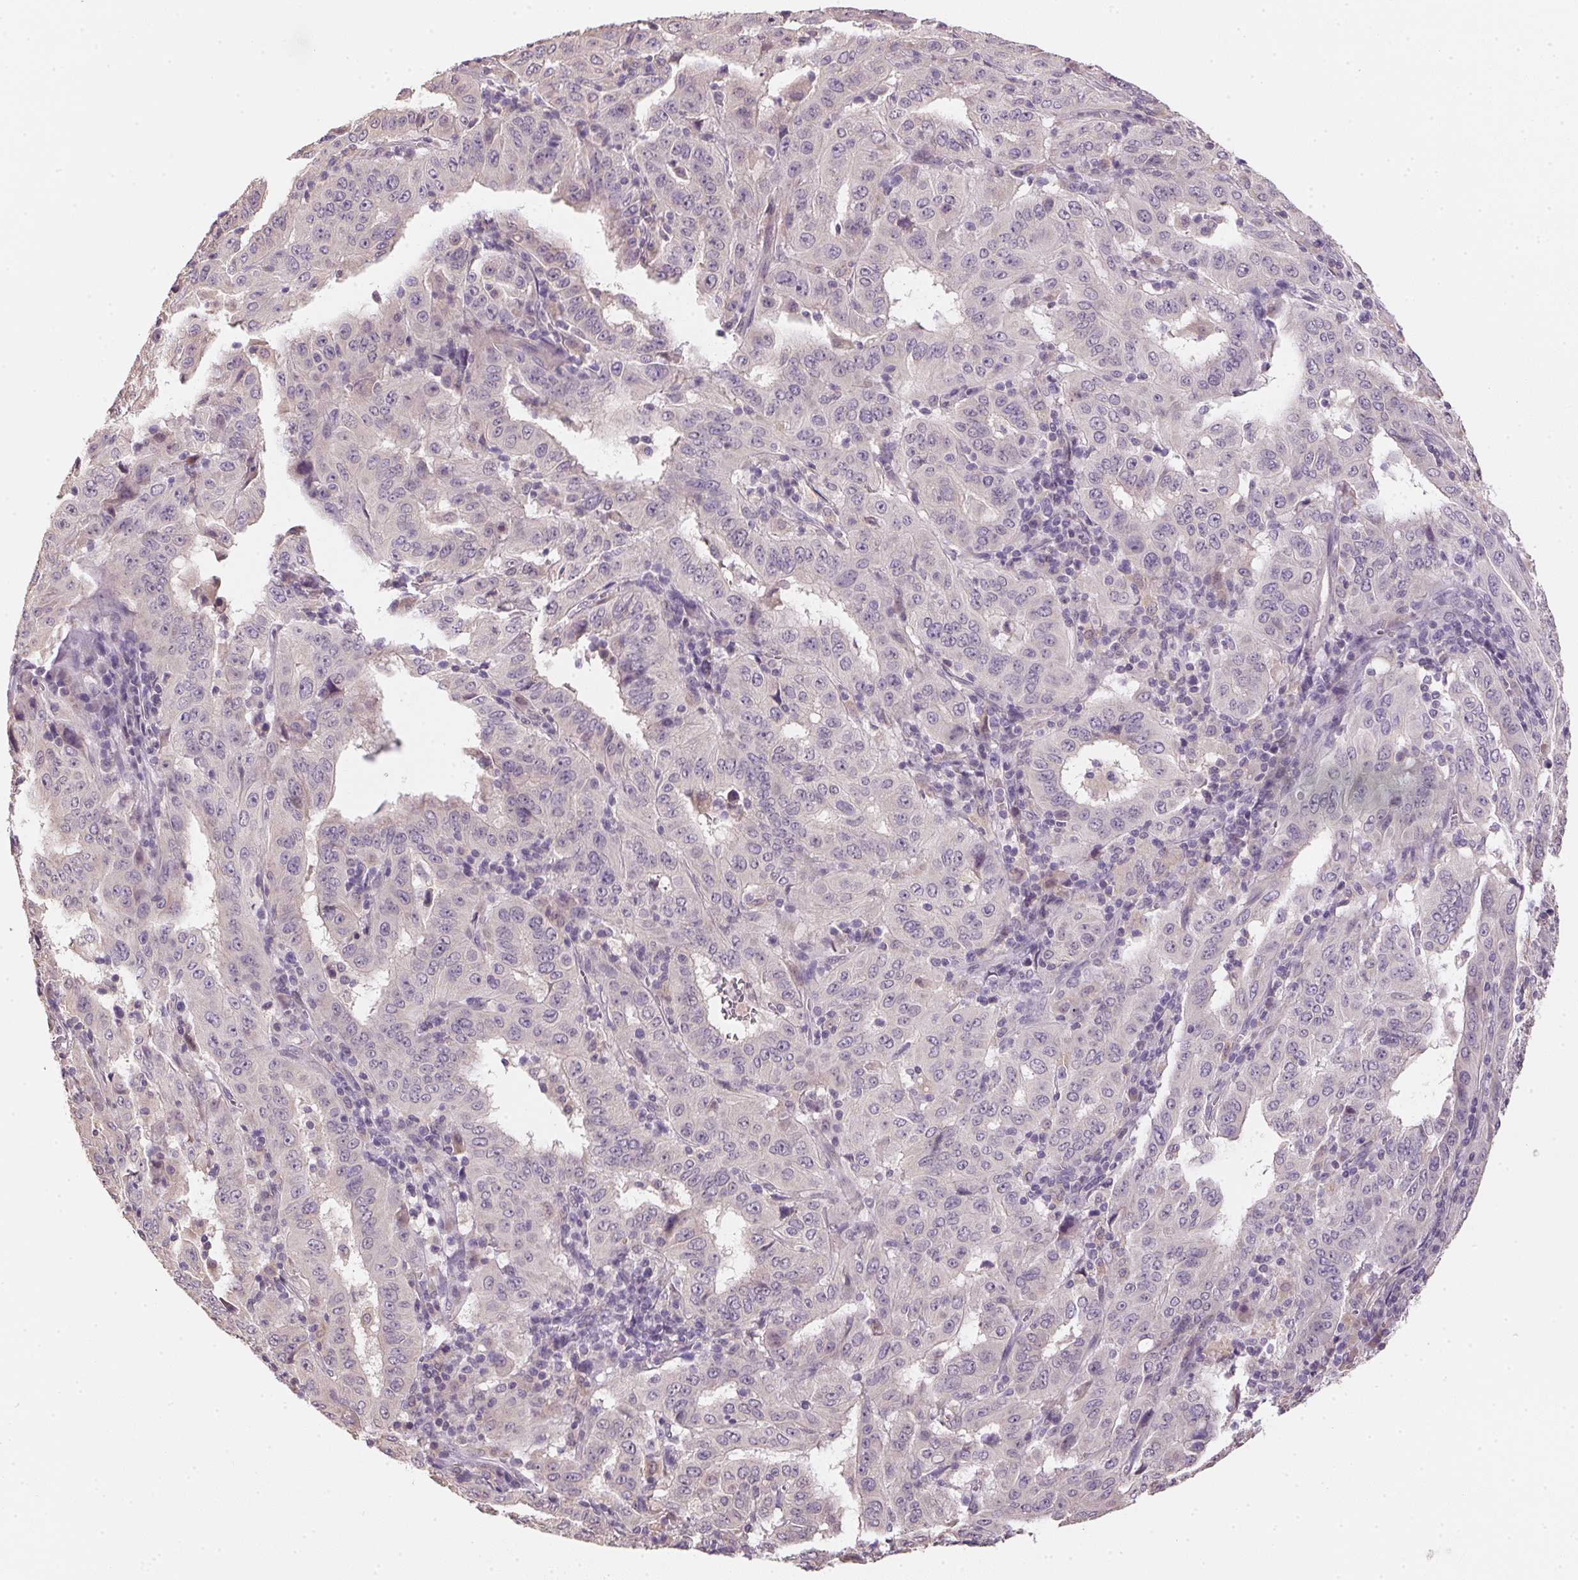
{"staining": {"intensity": "negative", "quantity": "none", "location": "none"}, "tissue": "pancreatic cancer", "cell_type": "Tumor cells", "image_type": "cancer", "snomed": [{"axis": "morphology", "description": "Adenocarcinoma, NOS"}, {"axis": "topography", "description": "Pancreas"}], "caption": "There is no significant staining in tumor cells of pancreatic cancer.", "gene": "ALDH8A1", "patient": {"sex": "male", "age": 63}}